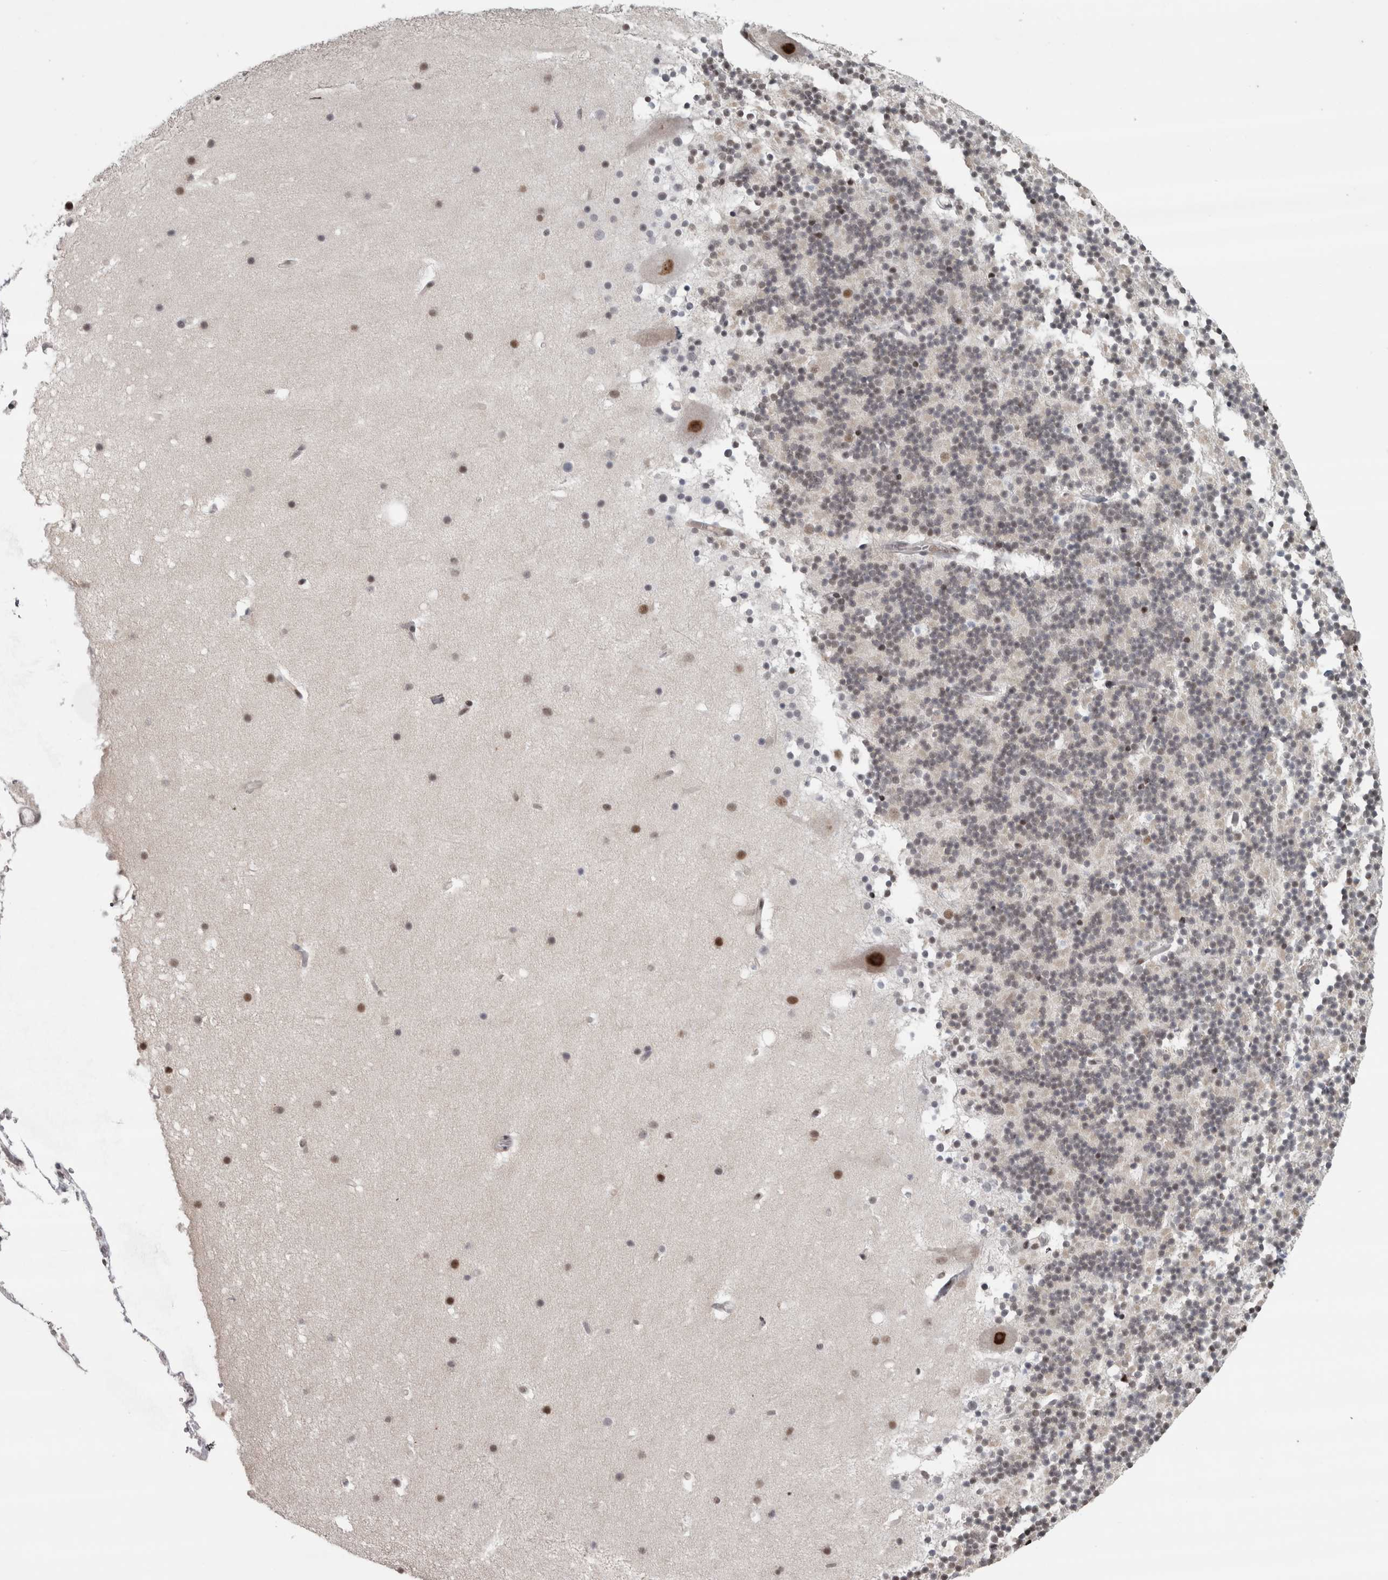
{"staining": {"intensity": "weak", "quantity": "25%-75%", "location": "cytoplasmic/membranous,nuclear"}, "tissue": "cerebellum", "cell_type": "Cells in granular layer", "image_type": "normal", "snomed": [{"axis": "morphology", "description": "Normal tissue, NOS"}, {"axis": "topography", "description": "Cerebellum"}], "caption": "This histopathology image reveals IHC staining of benign cerebellum, with low weak cytoplasmic/membranous,nuclear positivity in about 25%-75% of cells in granular layer.", "gene": "MICU3", "patient": {"sex": "male", "age": 57}}